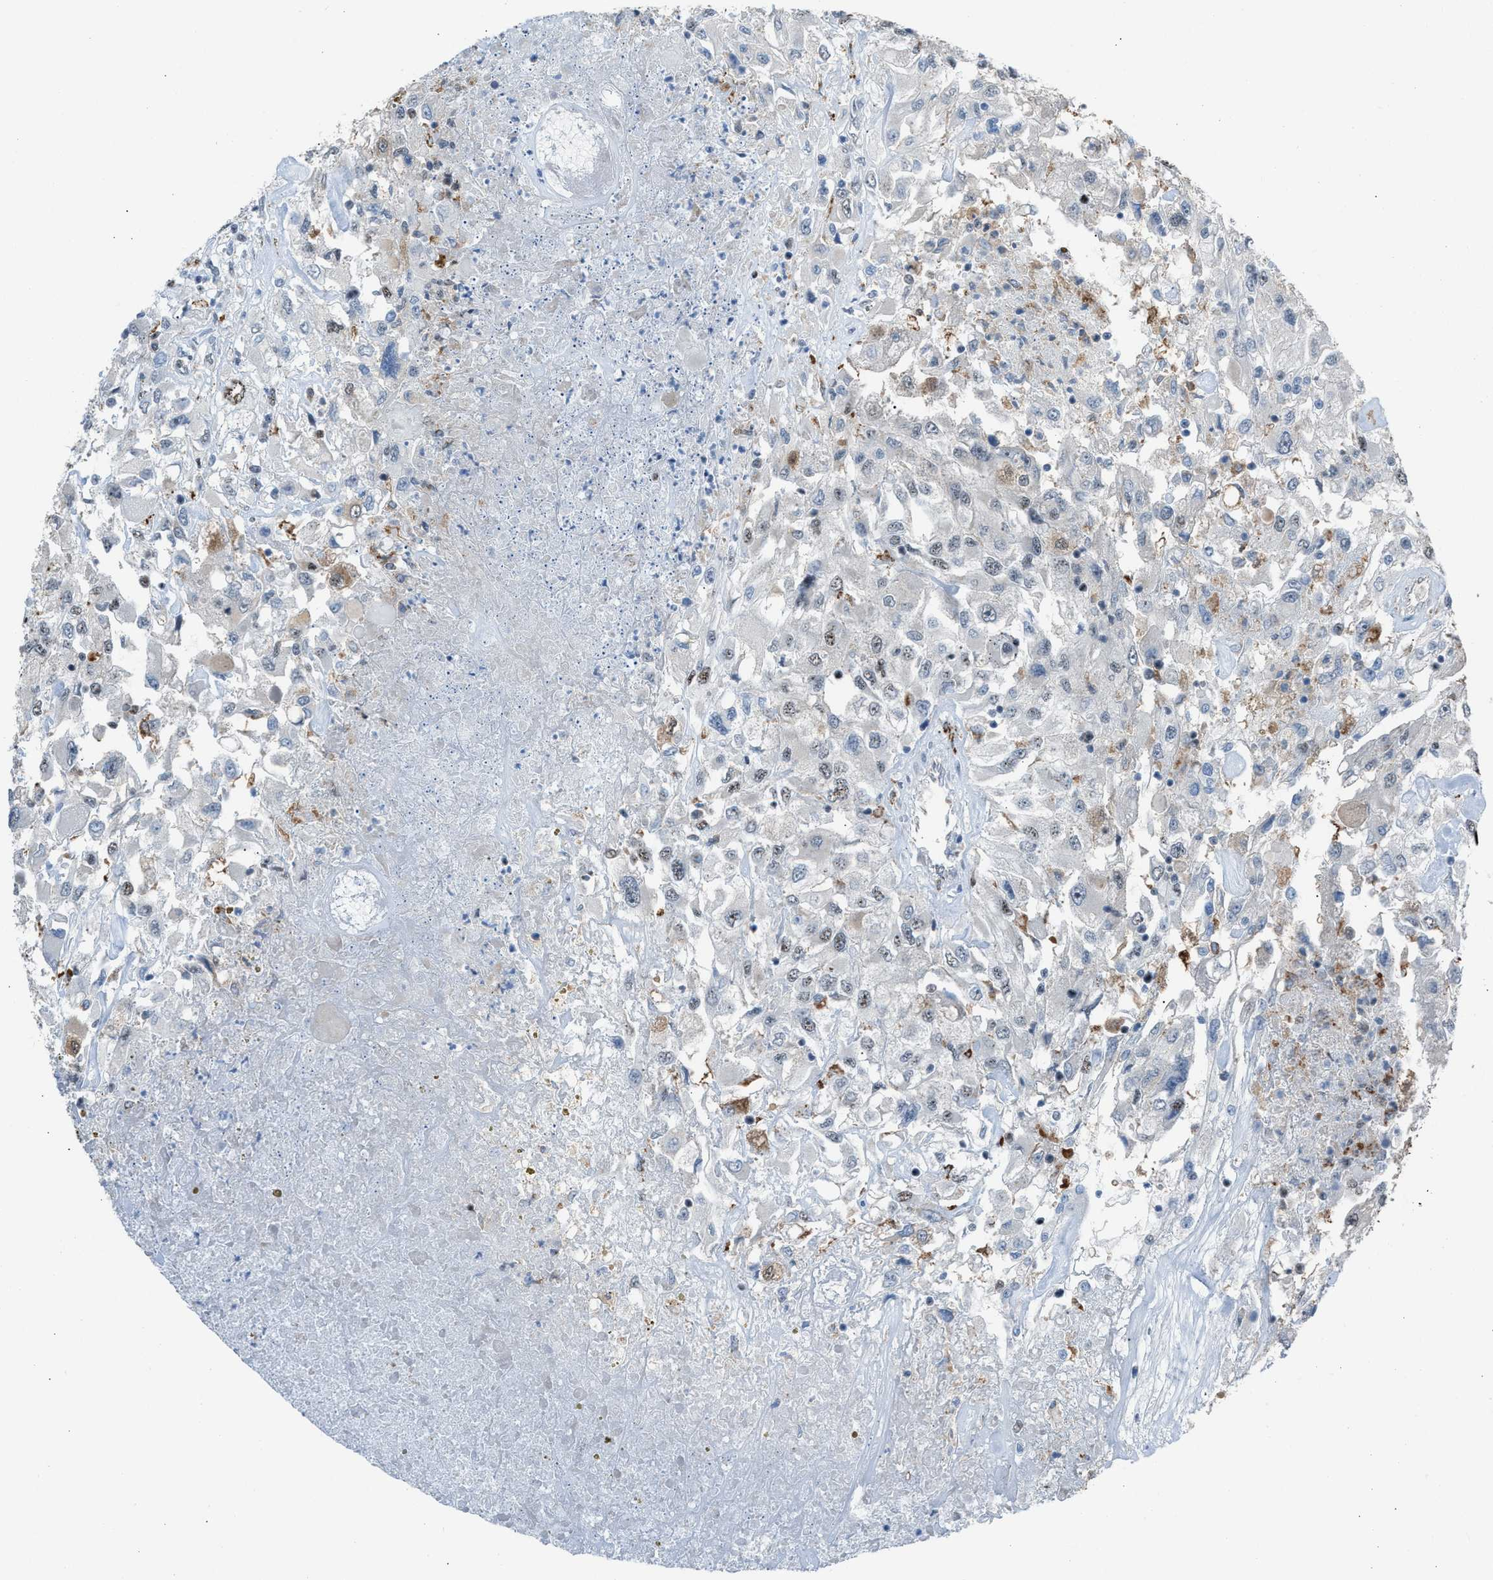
{"staining": {"intensity": "weak", "quantity": "<25%", "location": "nuclear"}, "tissue": "renal cancer", "cell_type": "Tumor cells", "image_type": "cancer", "snomed": [{"axis": "morphology", "description": "Adenocarcinoma, NOS"}, {"axis": "topography", "description": "Kidney"}], "caption": "Immunohistochemistry (IHC) of renal adenocarcinoma reveals no positivity in tumor cells.", "gene": "CENPP", "patient": {"sex": "female", "age": 52}}